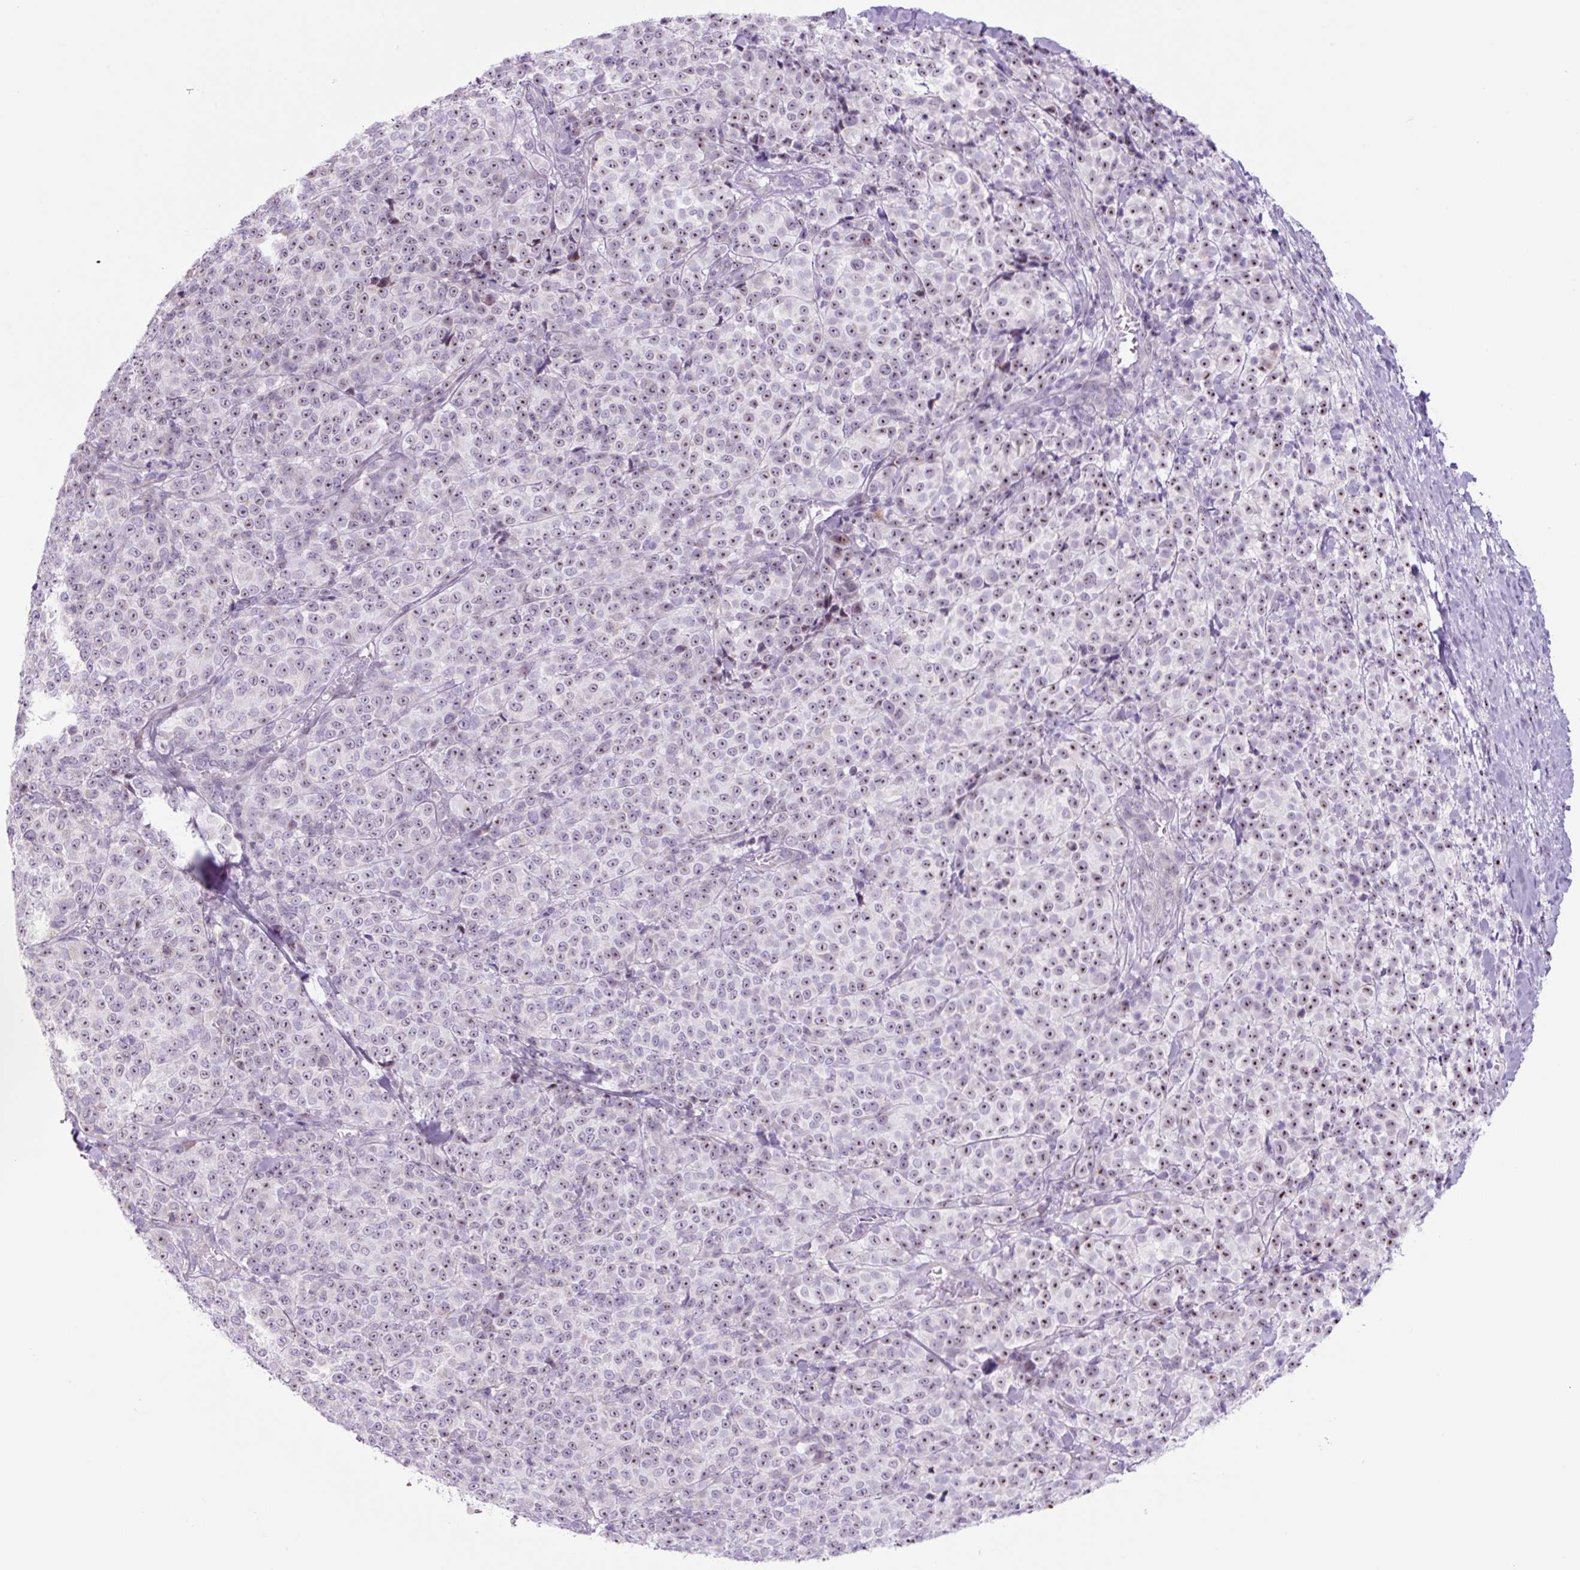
{"staining": {"intensity": "moderate", "quantity": "25%-75%", "location": "nuclear"}, "tissue": "melanoma", "cell_type": "Tumor cells", "image_type": "cancer", "snomed": [{"axis": "morphology", "description": "Normal tissue, NOS"}, {"axis": "morphology", "description": "Malignant melanoma, NOS"}, {"axis": "topography", "description": "Skin"}], "caption": "This micrograph exhibits immunohistochemistry staining of human malignant melanoma, with medium moderate nuclear staining in about 25%-75% of tumor cells.", "gene": "RRS1", "patient": {"sex": "female", "age": 34}}